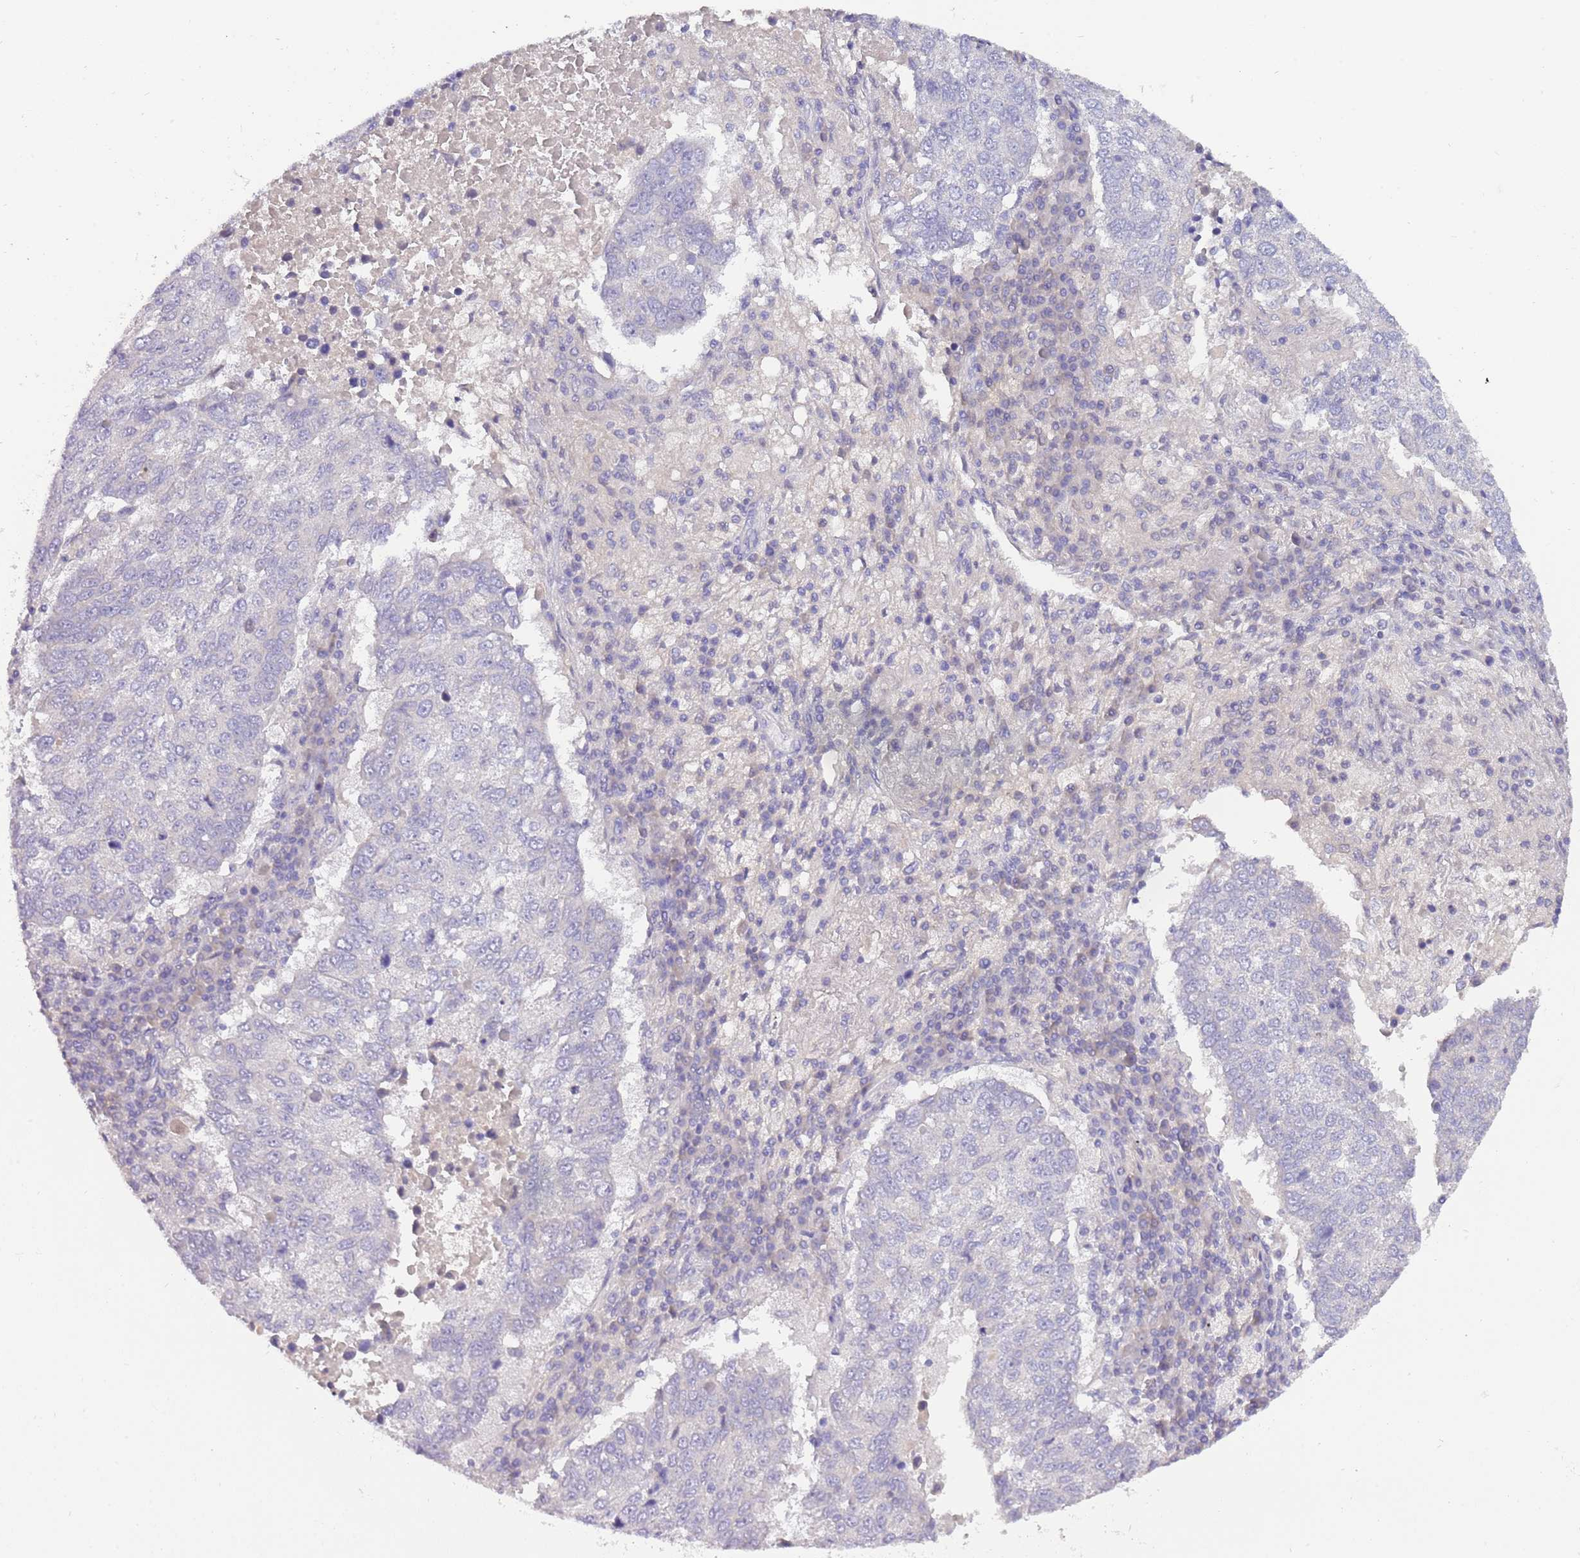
{"staining": {"intensity": "negative", "quantity": "none", "location": "none"}, "tissue": "lung cancer", "cell_type": "Tumor cells", "image_type": "cancer", "snomed": [{"axis": "morphology", "description": "Squamous cell carcinoma, NOS"}, {"axis": "topography", "description": "Lung"}], "caption": "Lung squamous cell carcinoma stained for a protein using immunohistochemistry exhibits no expression tumor cells.", "gene": "CFAP73", "patient": {"sex": "male", "age": 73}}